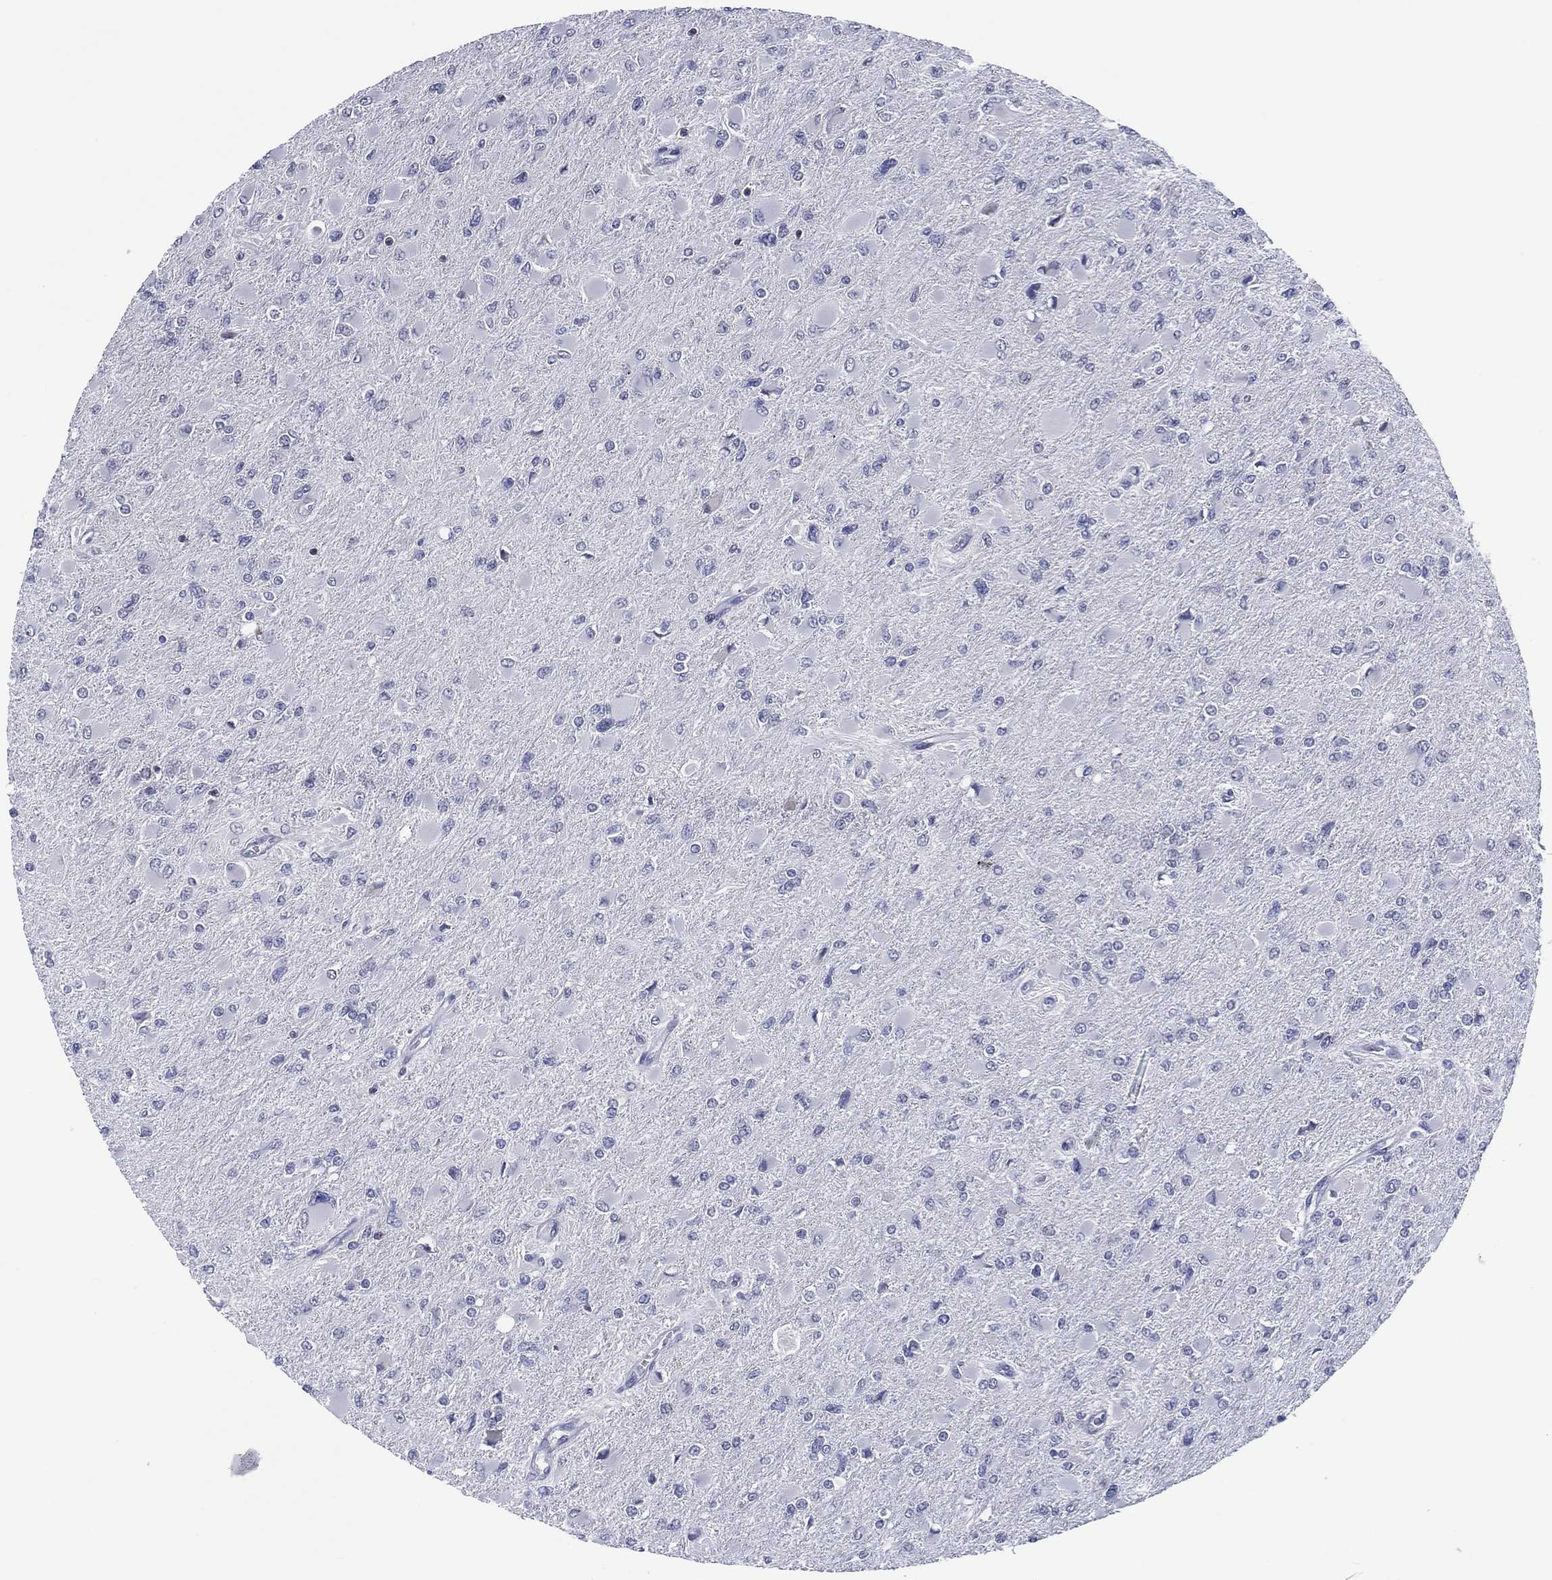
{"staining": {"intensity": "negative", "quantity": "none", "location": "none"}, "tissue": "glioma", "cell_type": "Tumor cells", "image_type": "cancer", "snomed": [{"axis": "morphology", "description": "Glioma, malignant, High grade"}, {"axis": "topography", "description": "Cerebral cortex"}], "caption": "Glioma was stained to show a protein in brown. There is no significant expression in tumor cells.", "gene": "TRIM31", "patient": {"sex": "female", "age": 36}}